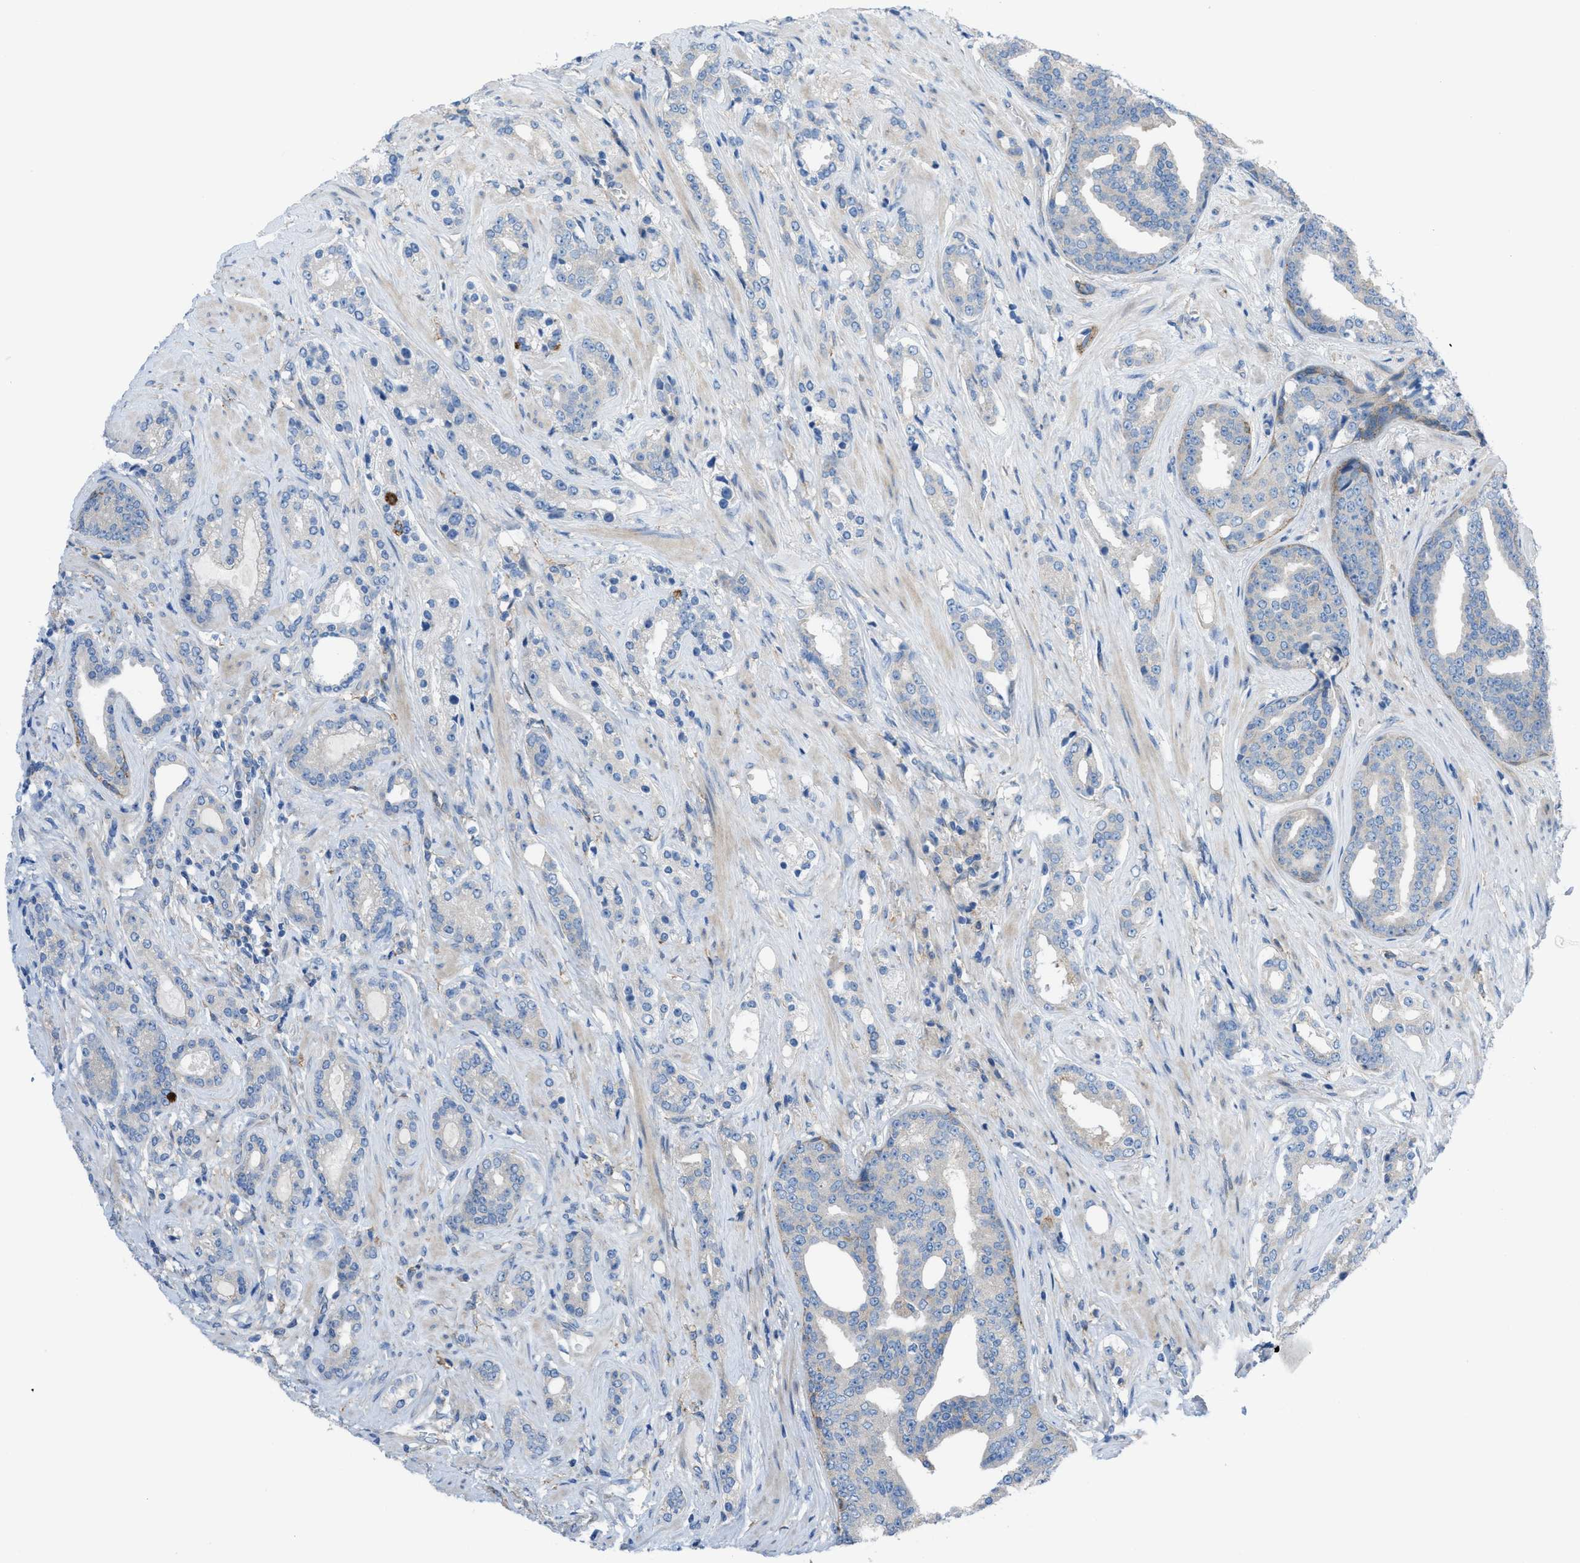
{"staining": {"intensity": "negative", "quantity": "none", "location": "none"}, "tissue": "prostate cancer", "cell_type": "Tumor cells", "image_type": "cancer", "snomed": [{"axis": "morphology", "description": "Adenocarcinoma, High grade"}, {"axis": "topography", "description": "Prostate"}], "caption": "Adenocarcinoma (high-grade) (prostate) was stained to show a protein in brown. There is no significant staining in tumor cells.", "gene": "EGFR", "patient": {"sex": "male", "age": 71}}